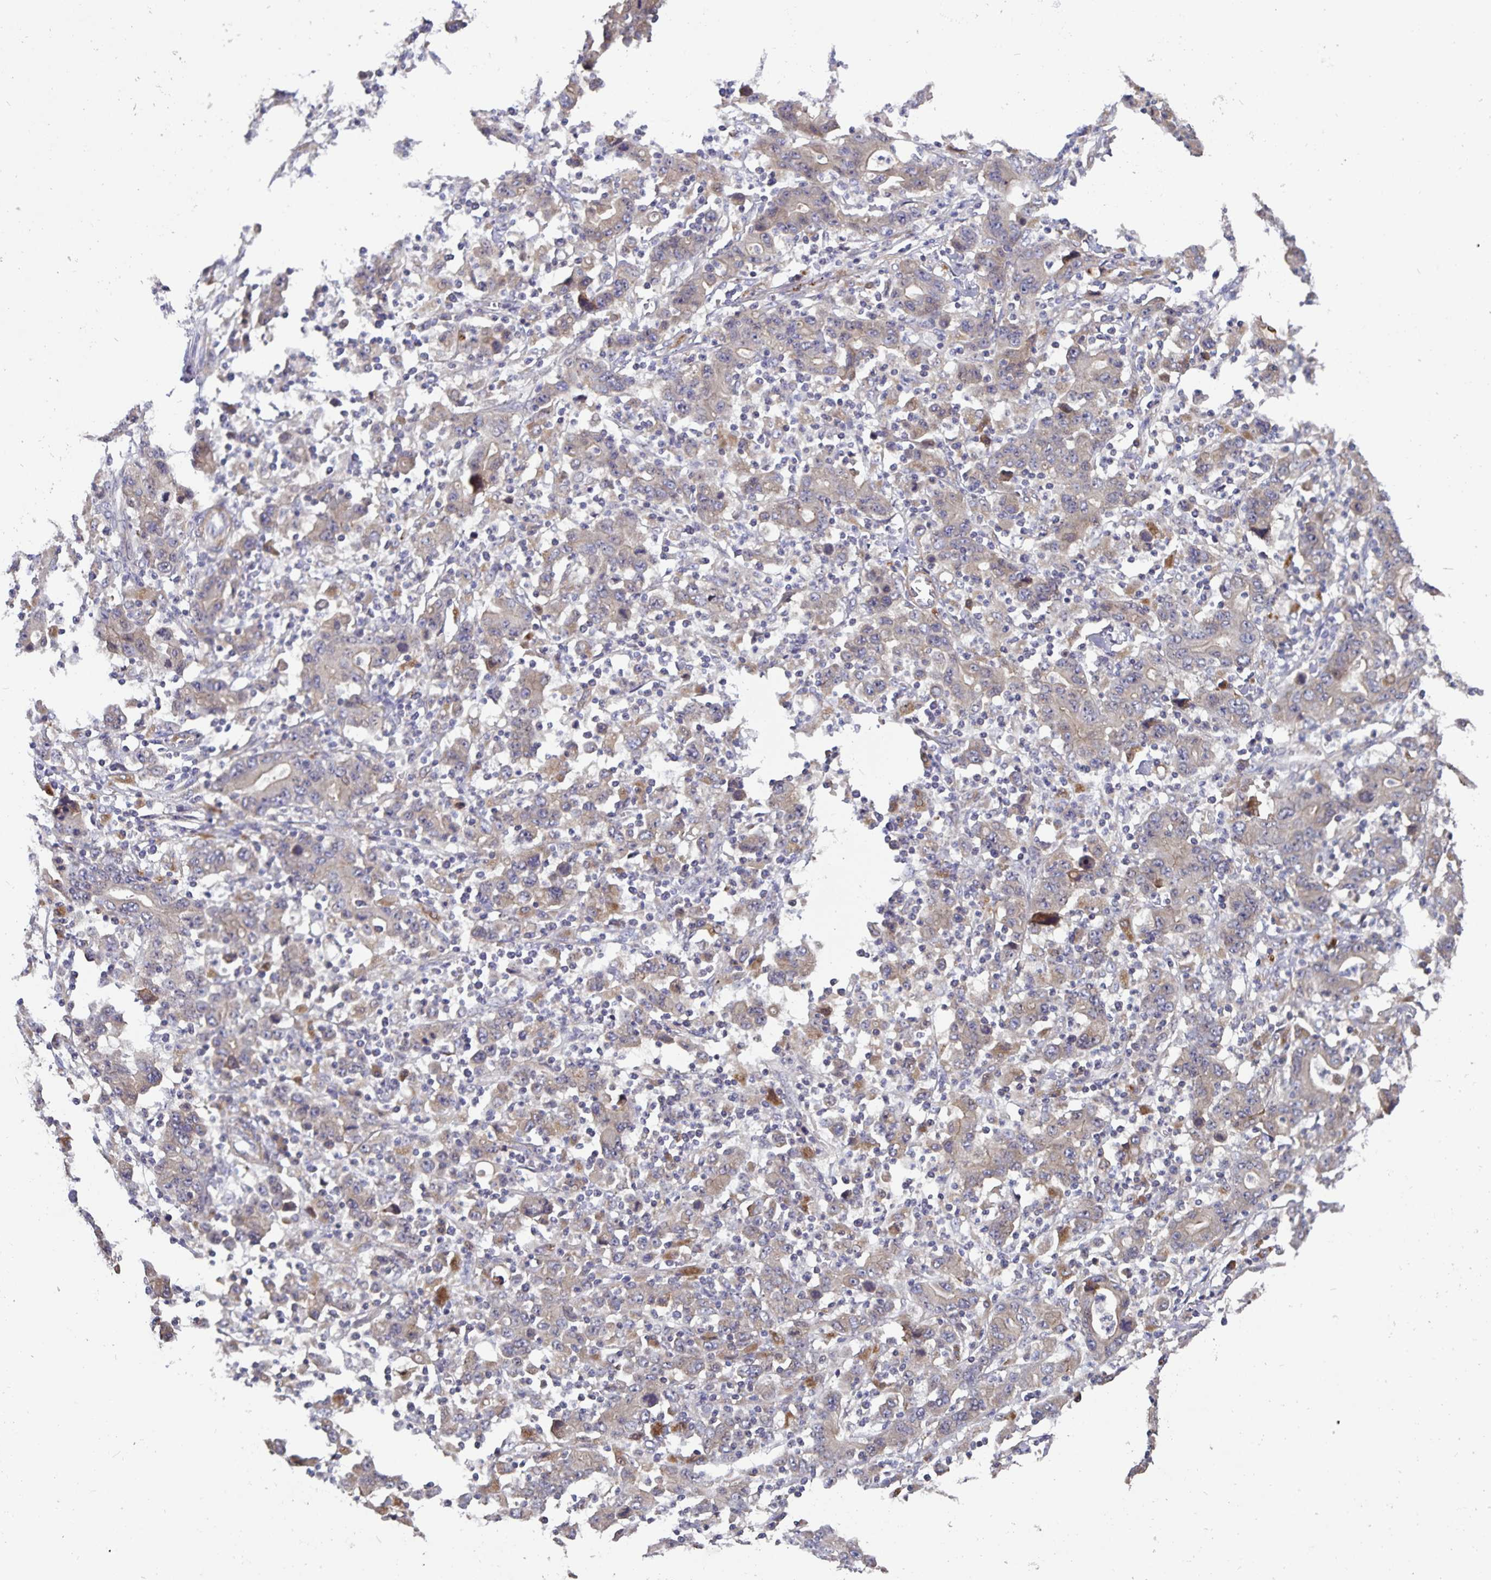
{"staining": {"intensity": "weak", "quantity": "25%-75%", "location": "cytoplasmic/membranous"}, "tissue": "stomach cancer", "cell_type": "Tumor cells", "image_type": "cancer", "snomed": [{"axis": "morphology", "description": "Adenocarcinoma, NOS"}, {"axis": "topography", "description": "Stomach, upper"}], "caption": "IHC staining of stomach adenocarcinoma, which reveals low levels of weak cytoplasmic/membranous expression in approximately 25%-75% of tumor cells indicating weak cytoplasmic/membranous protein positivity. The staining was performed using DAB (3,3'-diaminobenzidine) (brown) for protein detection and nuclei were counterstained in hematoxylin (blue).", "gene": "FBXL16", "patient": {"sex": "male", "age": 69}}